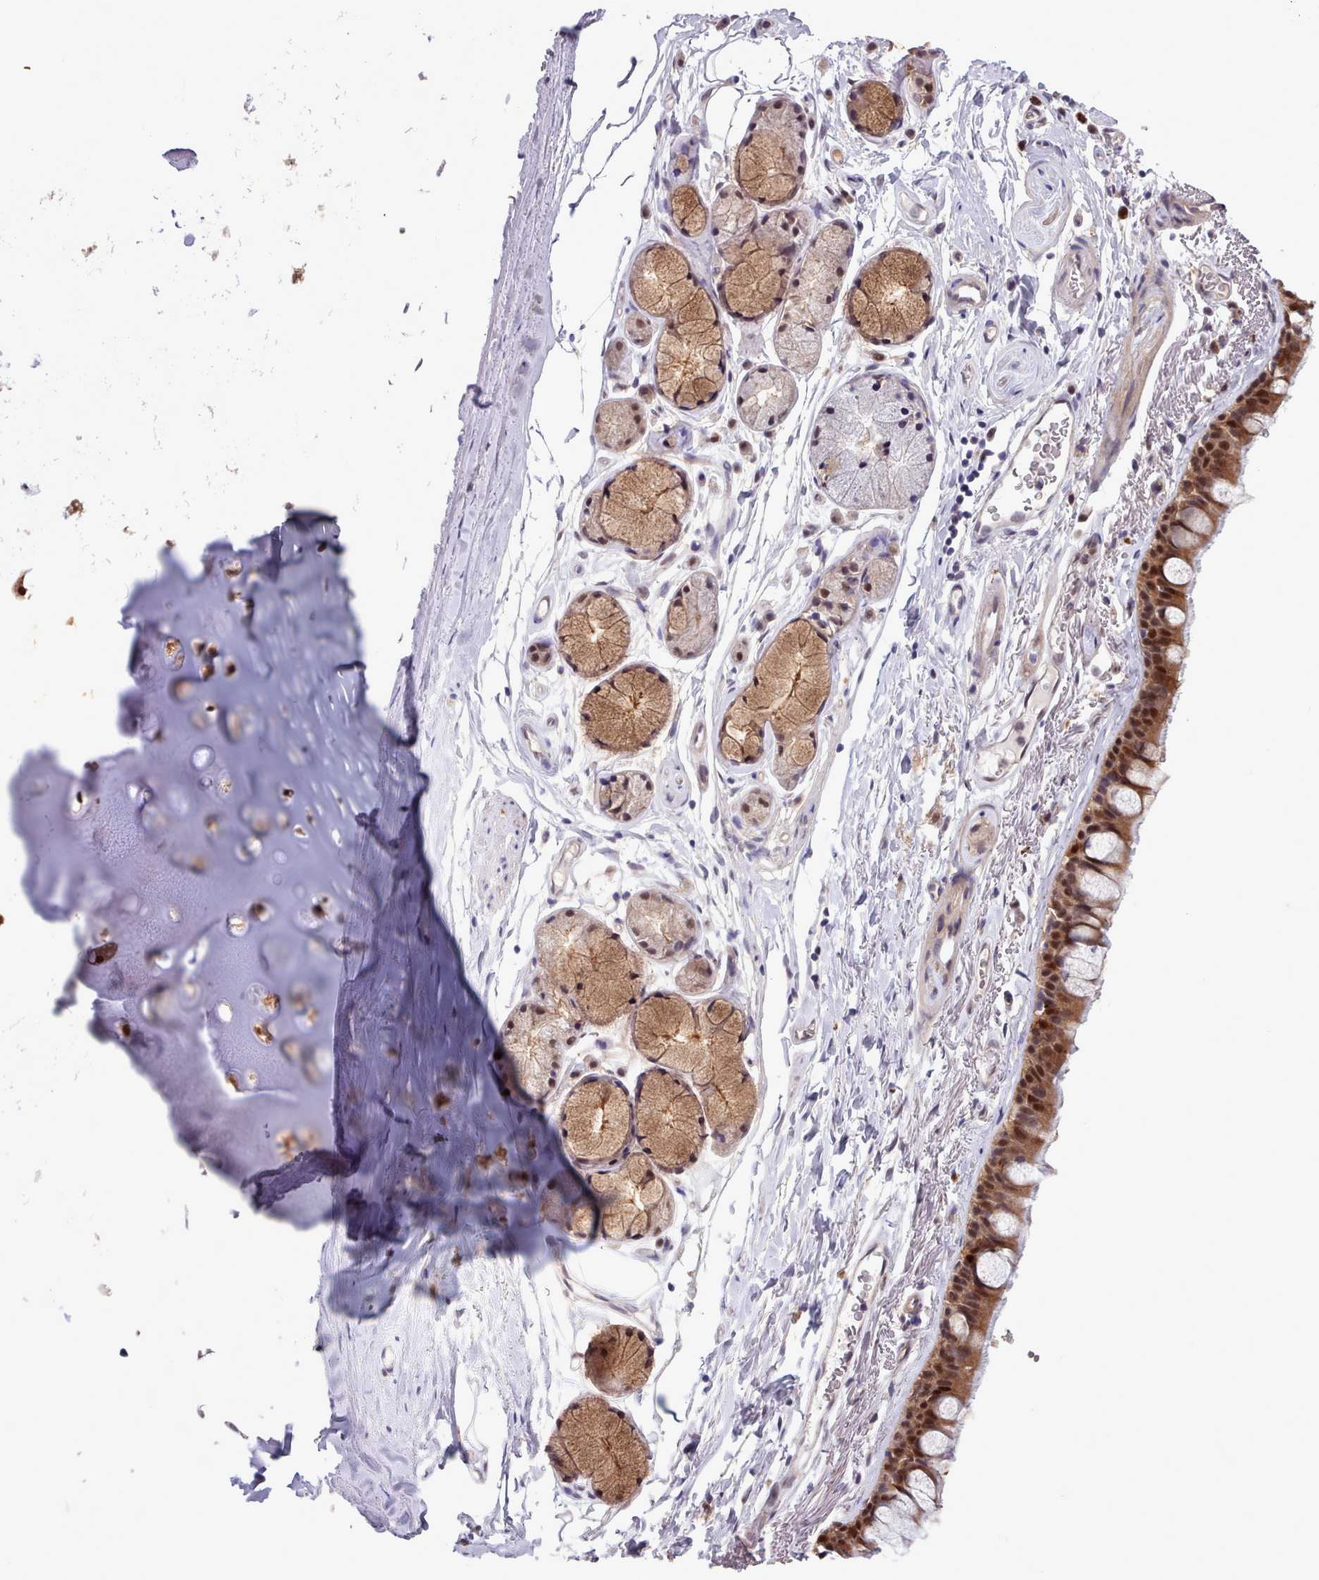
{"staining": {"intensity": "negative", "quantity": "none", "location": "none"}, "tissue": "adipose tissue", "cell_type": "Adipocytes", "image_type": "normal", "snomed": [{"axis": "morphology", "description": "Normal tissue, NOS"}, {"axis": "topography", "description": "Lymph node"}, {"axis": "topography", "description": "Bronchus"}], "caption": "High power microscopy photomicrograph of an IHC micrograph of benign adipose tissue, revealing no significant expression in adipocytes.", "gene": "AHCY", "patient": {"sex": "male", "age": 63}}